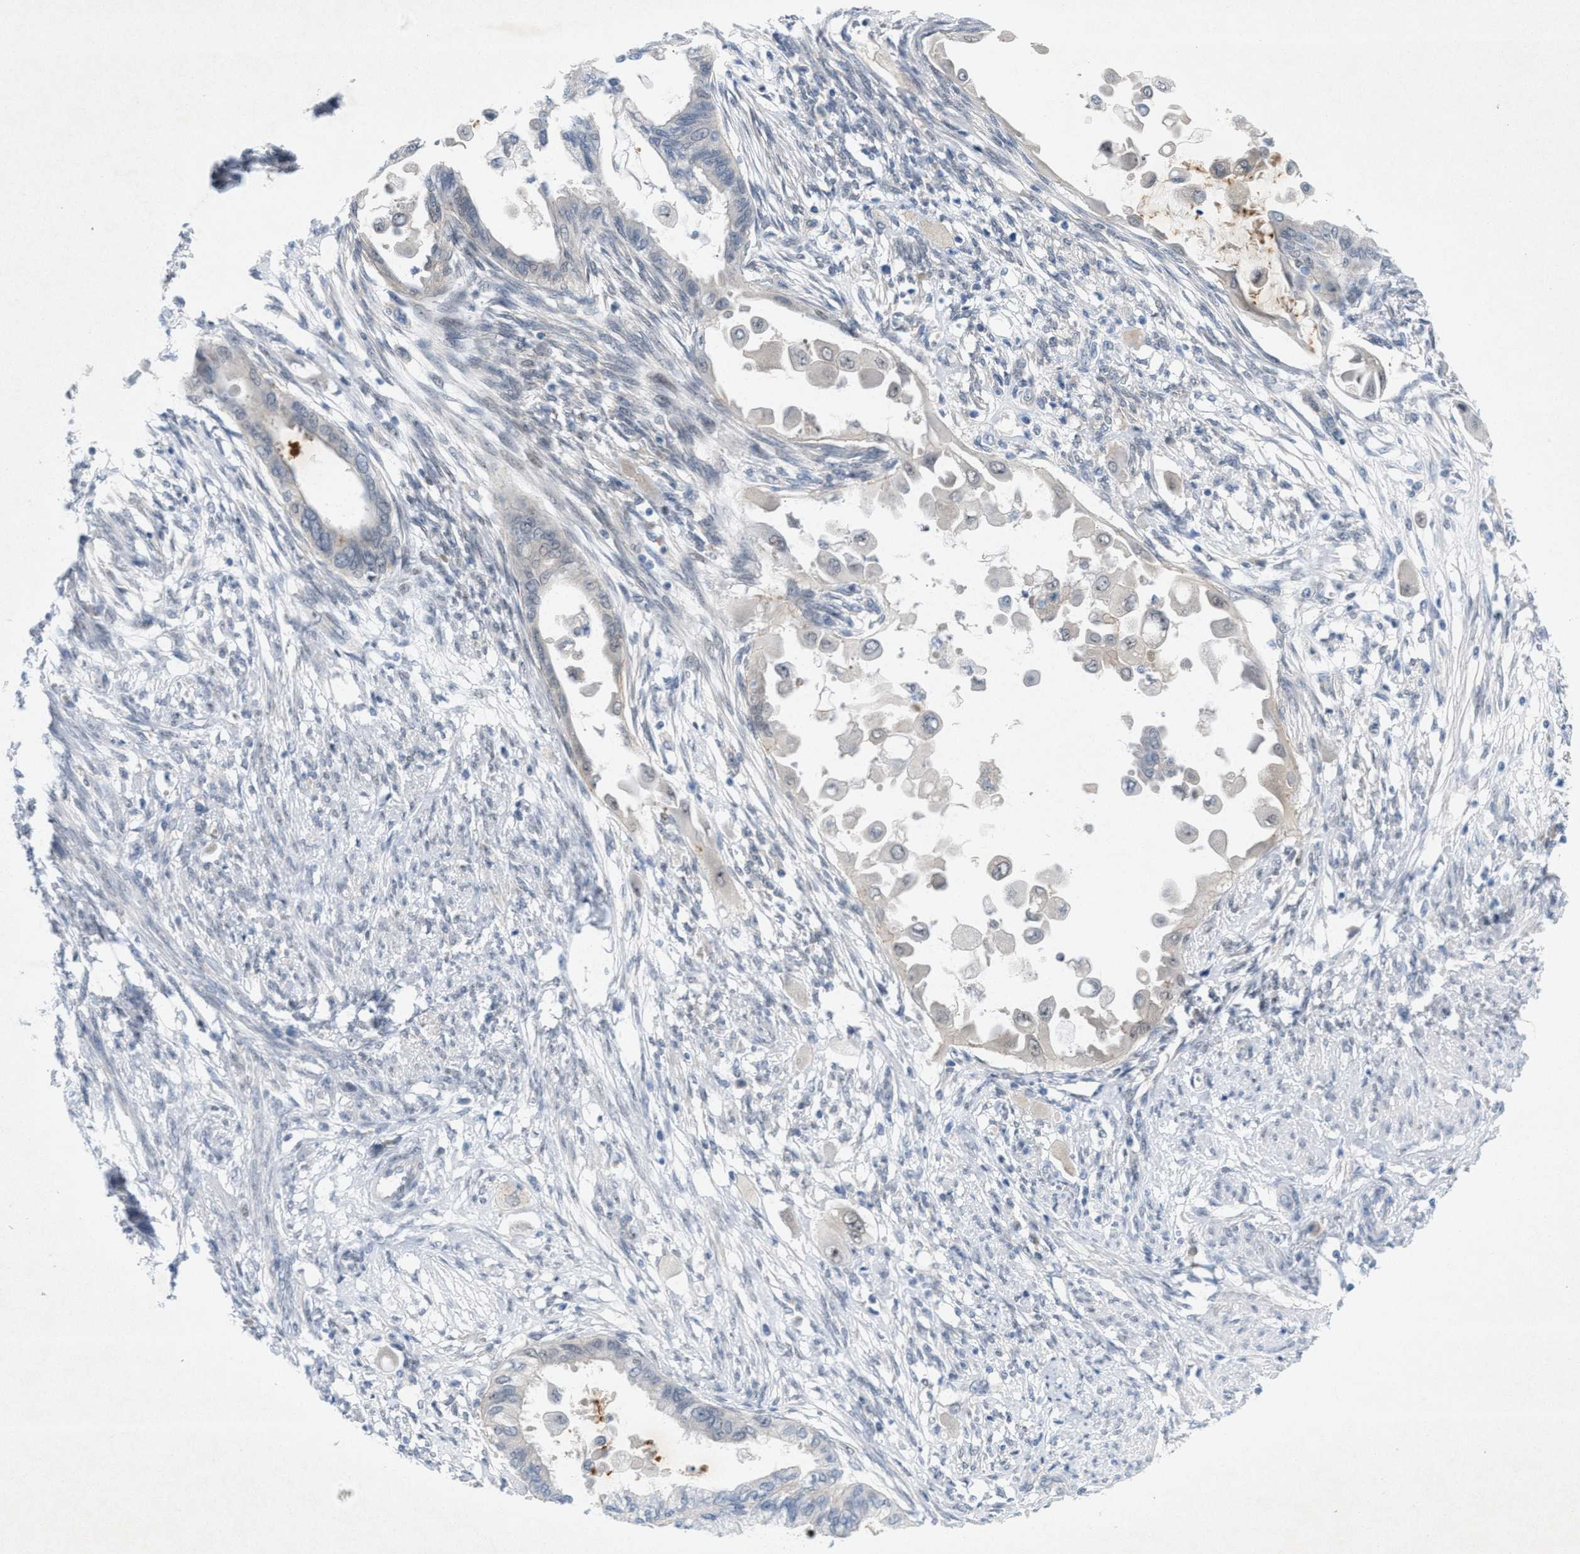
{"staining": {"intensity": "negative", "quantity": "none", "location": "none"}, "tissue": "cervical cancer", "cell_type": "Tumor cells", "image_type": "cancer", "snomed": [{"axis": "morphology", "description": "Normal tissue, NOS"}, {"axis": "morphology", "description": "Adenocarcinoma, NOS"}, {"axis": "topography", "description": "Cervix"}, {"axis": "topography", "description": "Endometrium"}], "caption": "A photomicrograph of human cervical adenocarcinoma is negative for staining in tumor cells. Brightfield microscopy of immunohistochemistry stained with DAB (3,3'-diaminobenzidine) (brown) and hematoxylin (blue), captured at high magnification.", "gene": "WIPI2", "patient": {"sex": "female", "age": 86}}